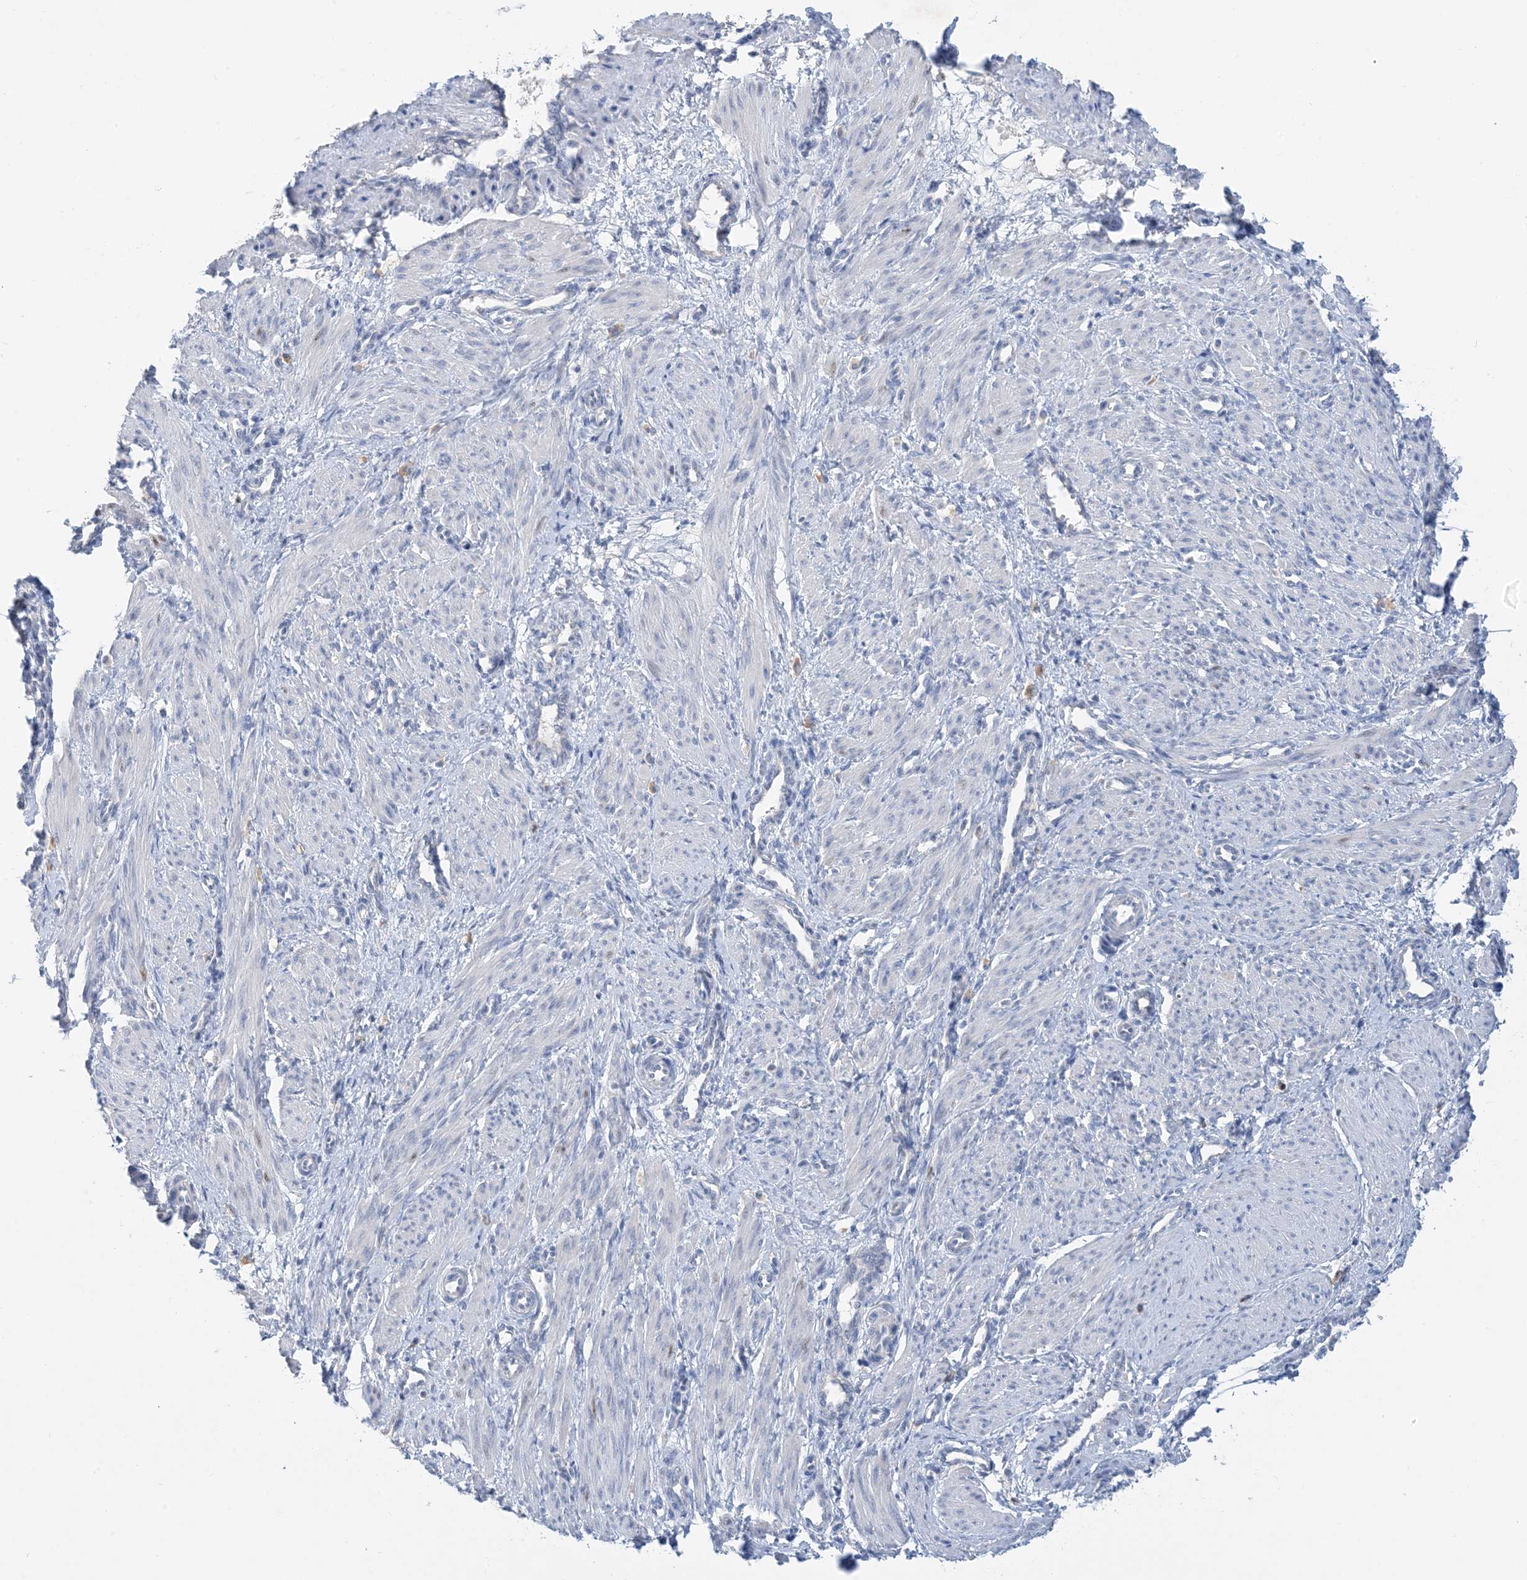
{"staining": {"intensity": "negative", "quantity": "none", "location": "none"}, "tissue": "smooth muscle", "cell_type": "Smooth muscle cells", "image_type": "normal", "snomed": [{"axis": "morphology", "description": "Normal tissue, NOS"}, {"axis": "topography", "description": "Endometrium"}], "caption": "Immunohistochemical staining of benign human smooth muscle reveals no significant positivity in smooth muscle cells. Brightfield microscopy of immunohistochemistry stained with DAB (3,3'-diaminobenzidine) (brown) and hematoxylin (blue), captured at high magnification.", "gene": "ZCCHC12", "patient": {"sex": "female", "age": 33}}